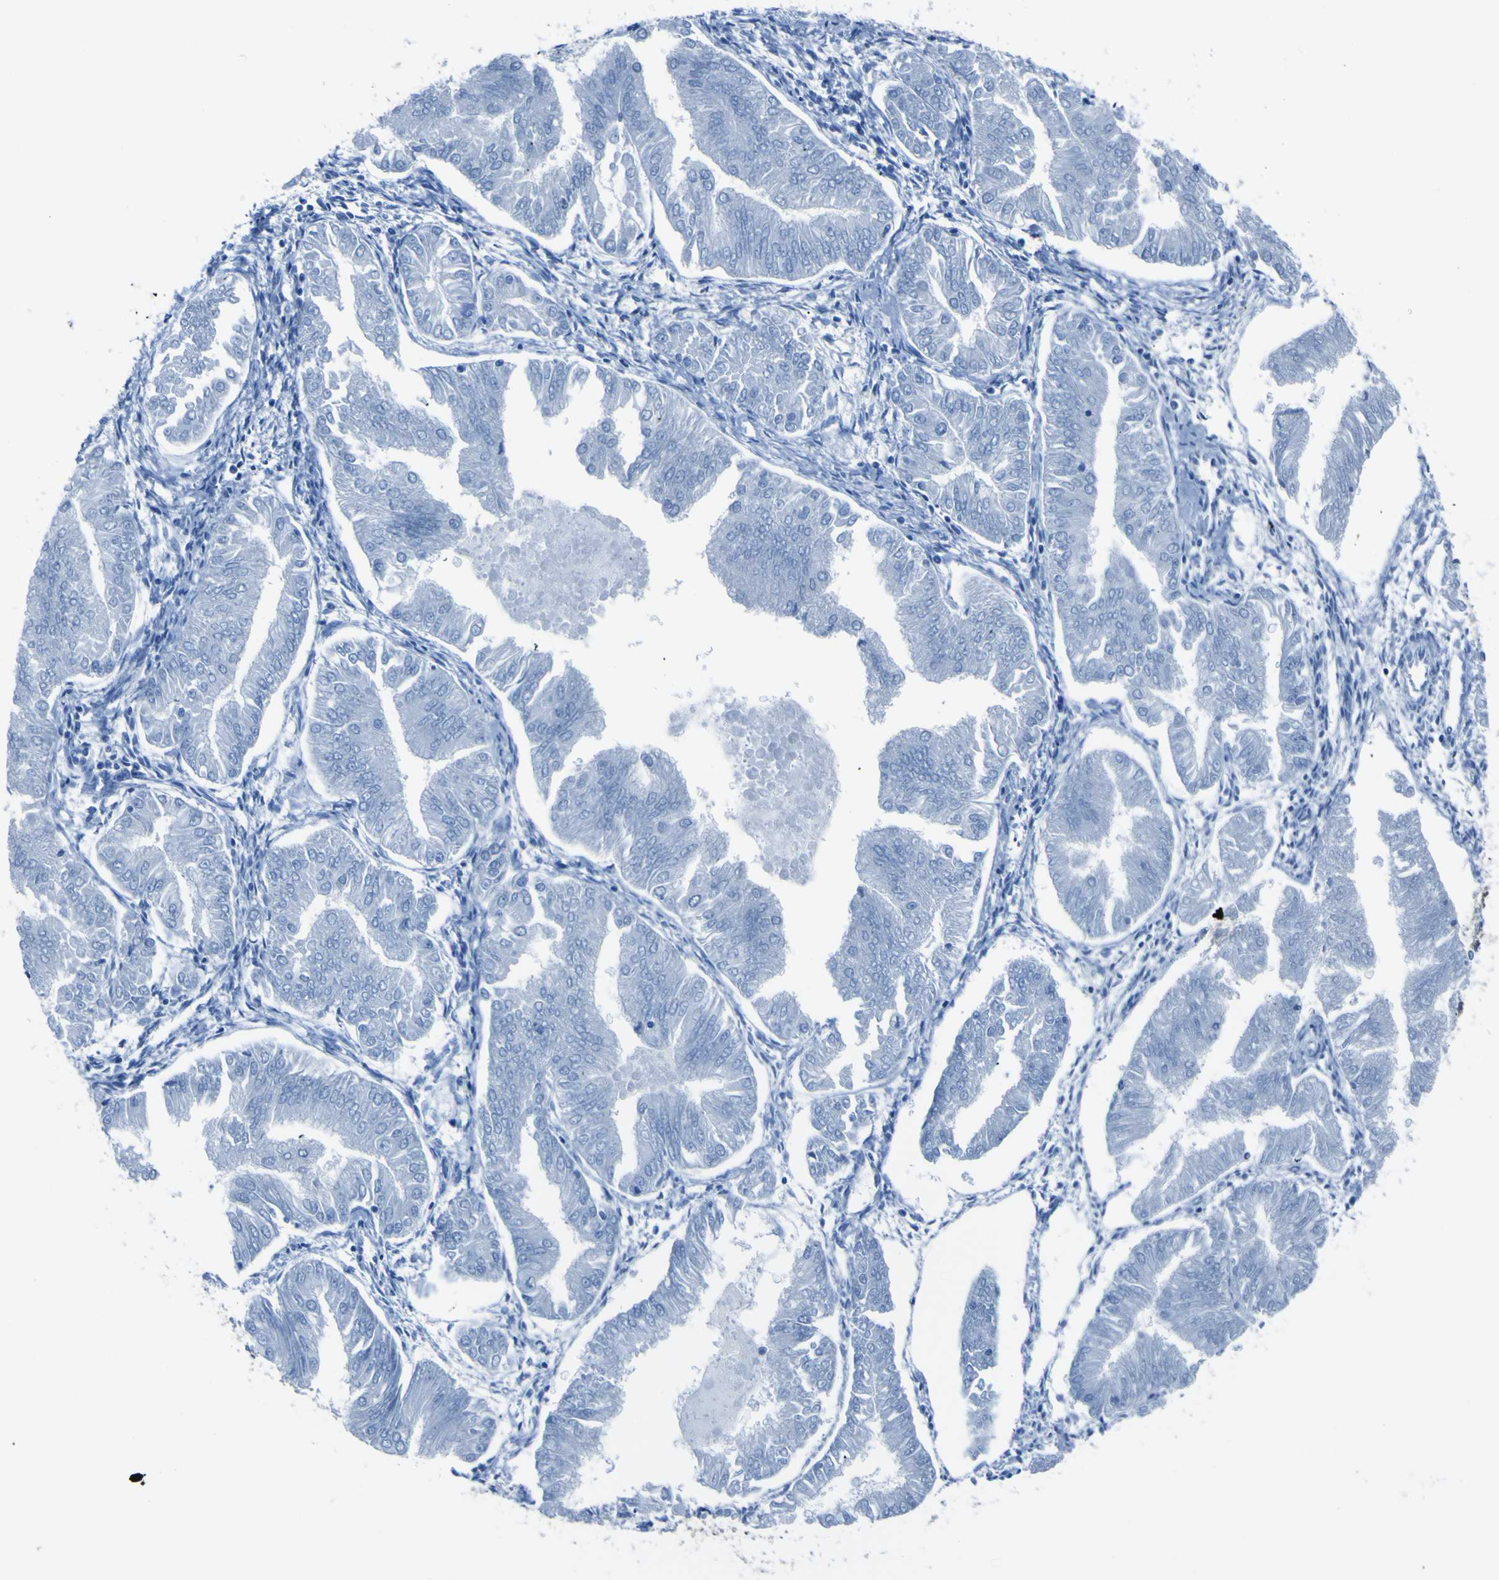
{"staining": {"intensity": "negative", "quantity": "none", "location": "none"}, "tissue": "endometrial cancer", "cell_type": "Tumor cells", "image_type": "cancer", "snomed": [{"axis": "morphology", "description": "Adenocarcinoma, NOS"}, {"axis": "topography", "description": "Endometrium"}], "caption": "DAB immunohistochemical staining of endometrial adenocarcinoma shows no significant expression in tumor cells.", "gene": "STIM1", "patient": {"sex": "female", "age": 53}}